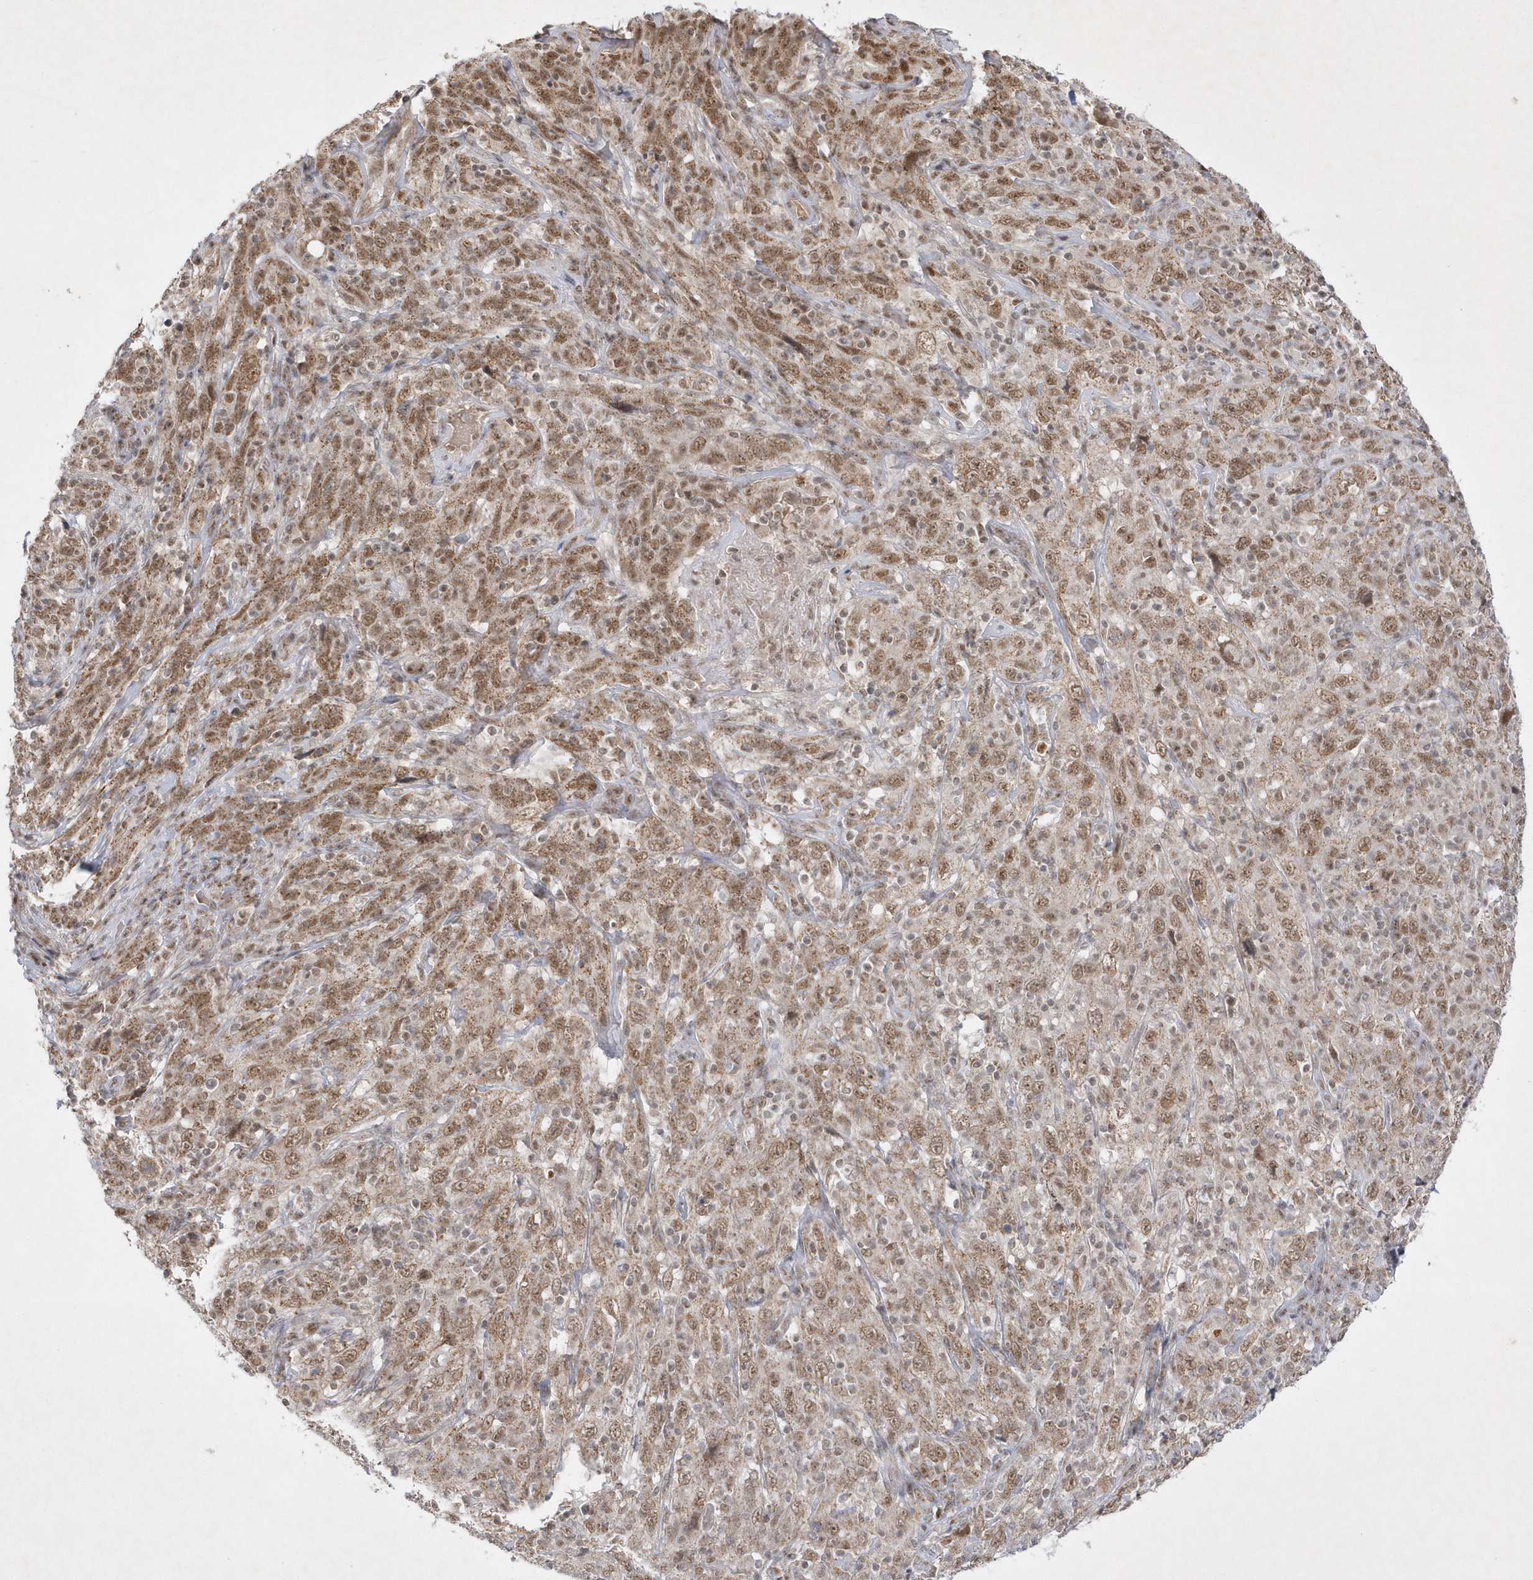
{"staining": {"intensity": "moderate", "quantity": ">75%", "location": "cytoplasmic/membranous,nuclear"}, "tissue": "cervical cancer", "cell_type": "Tumor cells", "image_type": "cancer", "snomed": [{"axis": "morphology", "description": "Squamous cell carcinoma, NOS"}, {"axis": "topography", "description": "Cervix"}], "caption": "Protein analysis of squamous cell carcinoma (cervical) tissue exhibits moderate cytoplasmic/membranous and nuclear staining in about >75% of tumor cells.", "gene": "CPSF3", "patient": {"sex": "female", "age": 46}}